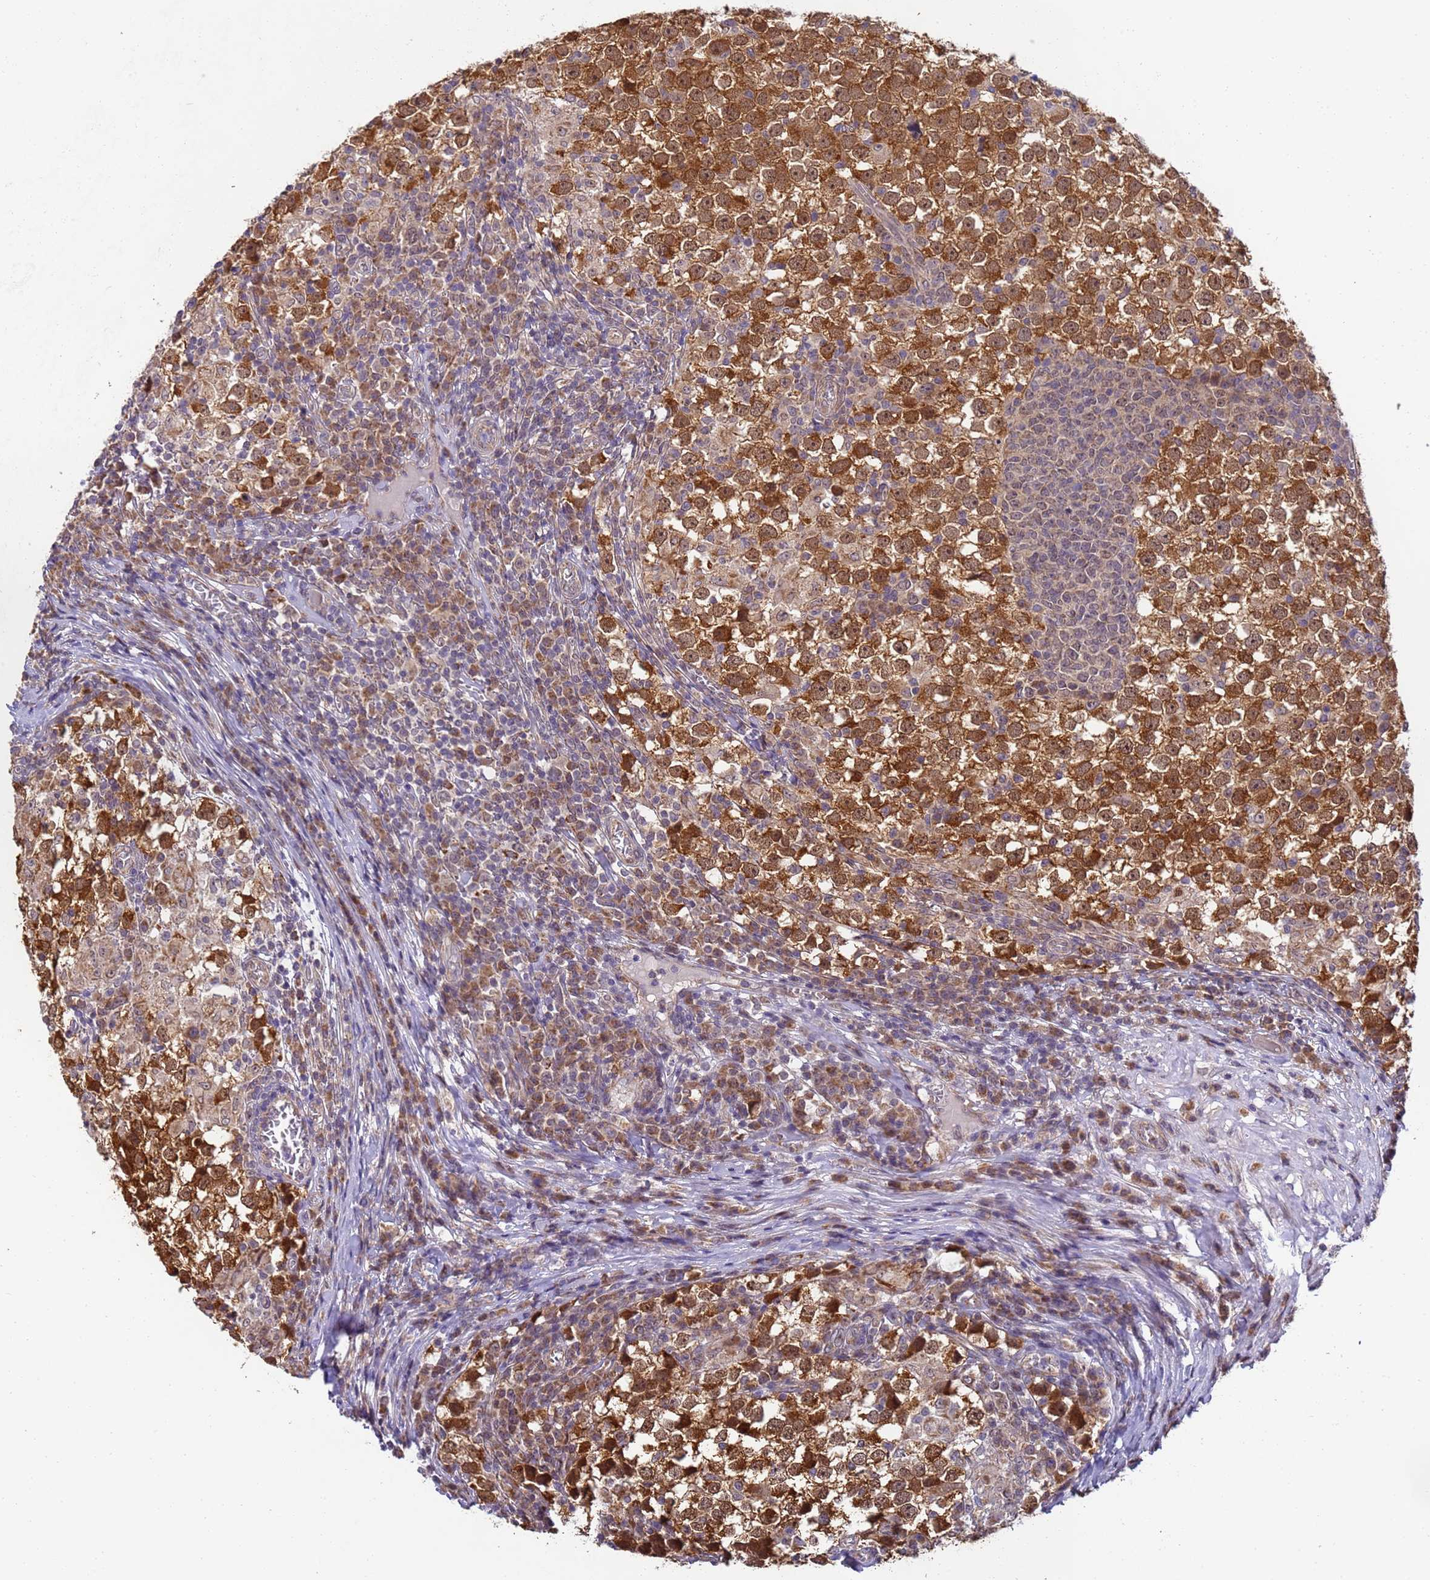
{"staining": {"intensity": "strong", "quantity": ">75%", "location": "cytoplasmic/membranous,nuclear"}, "tissue": "testis cancer", "cell_type": "Tumor cells", "image_type": "cancer", "snomed": [{"axis": "morphology", "description": "Seminoma, NOS"}, {"axis": "topography", "description": "Testis"}], "caption": "DAB (3,3'-diaminobenzidine) immunohistochemical staining of human testis seminoma exhibits strong cytoplasmic/membranous and nuclear protein positivity in approximately >75% of tumor cells.", "gene": "RAPGEF3", "patient": {"sex": "male", "age": 65}}